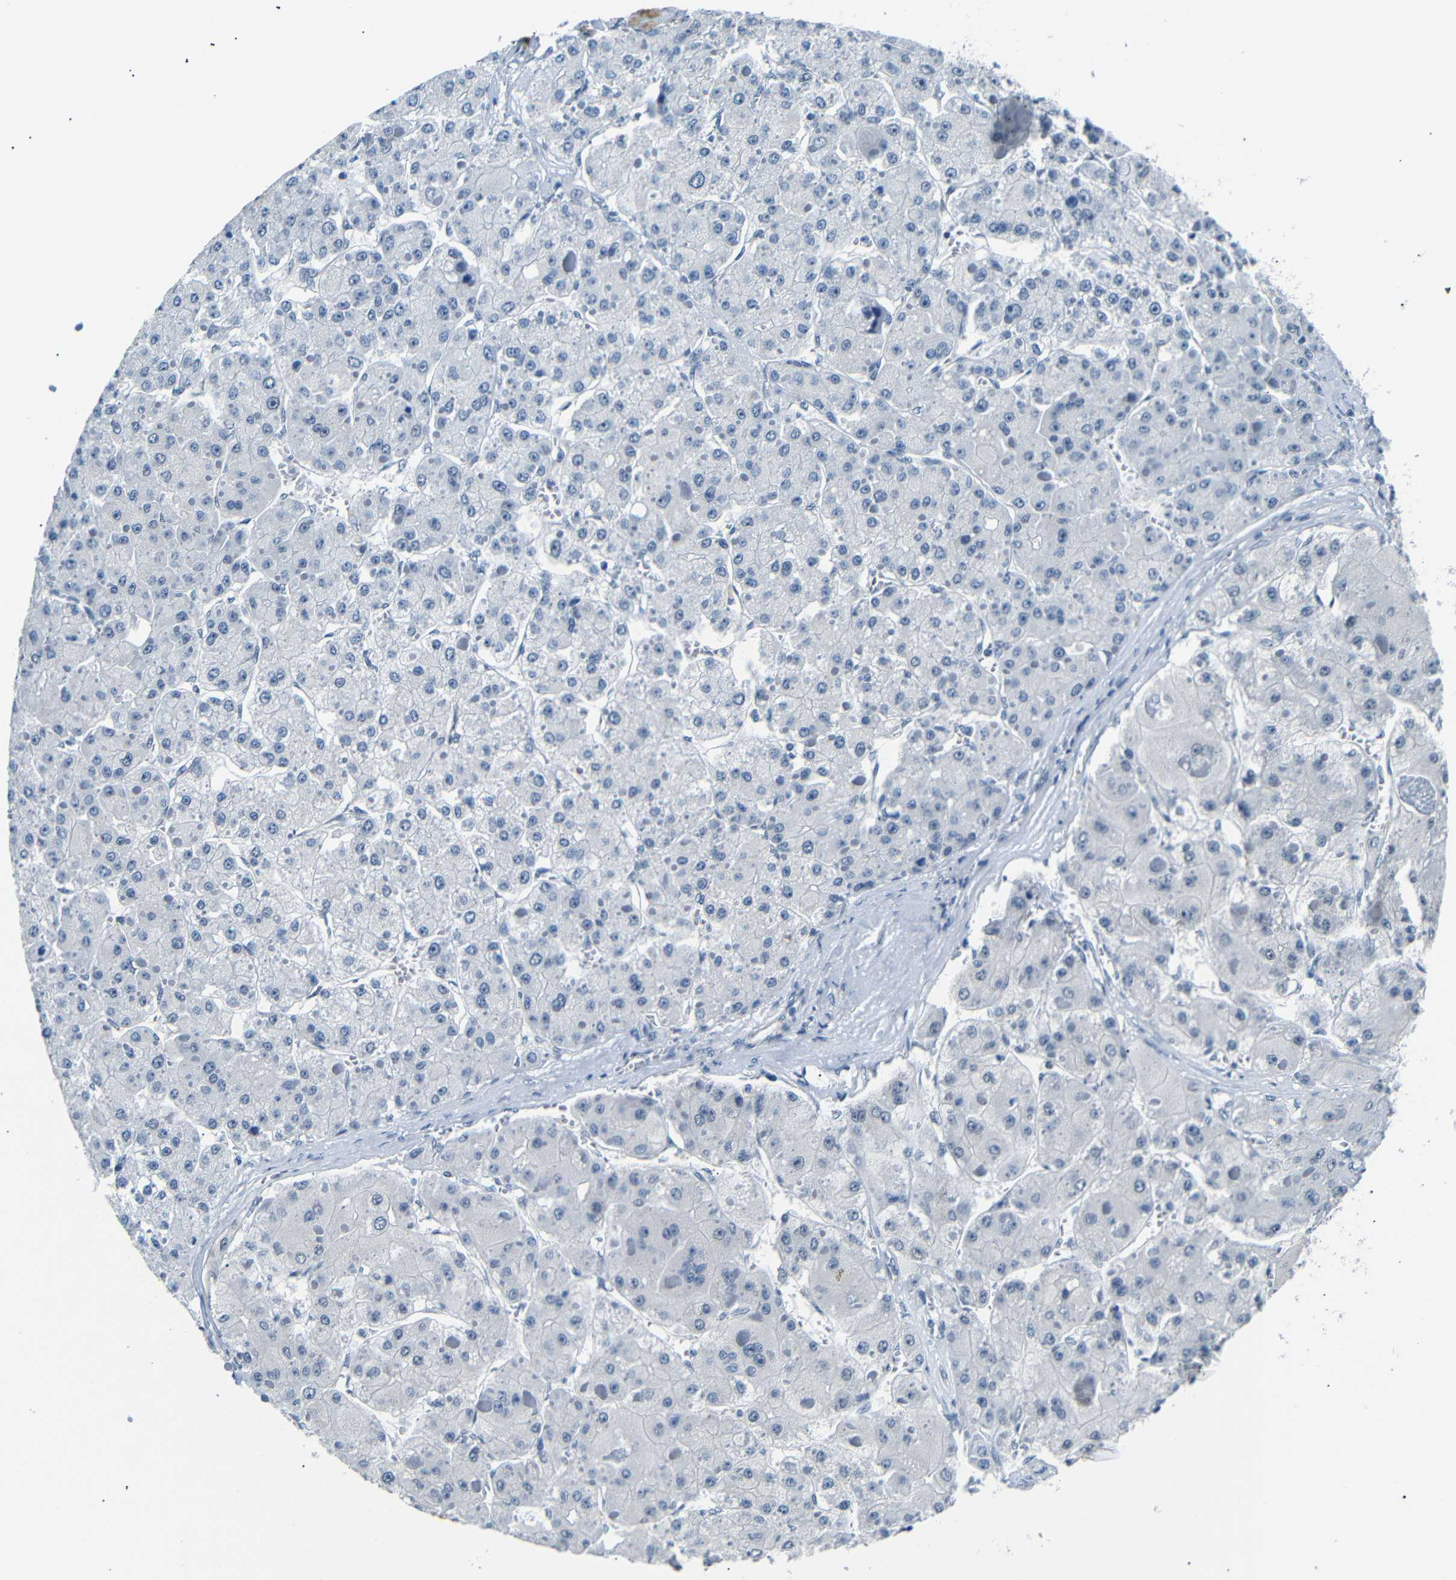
{"staining": {"intensity": "negative", "quantity": "none", "location": "none"}, "tissue": "liver cancer", "cell_type": "Tumor cells", "image_type": "cancer", "snomed": [{"axis": "morphology", "description": "Carcinoma, Hepatocellular, NOS"}, {"axis": "topography", "description": "Liver"}], "caption": "Human liver hepatocellular carcinoma stained for a protein using immunohistochemistry demonstrates no staining in tumor cells.", "gene": "TAFA1", "patient": {"sex": "female", "age": 73}}